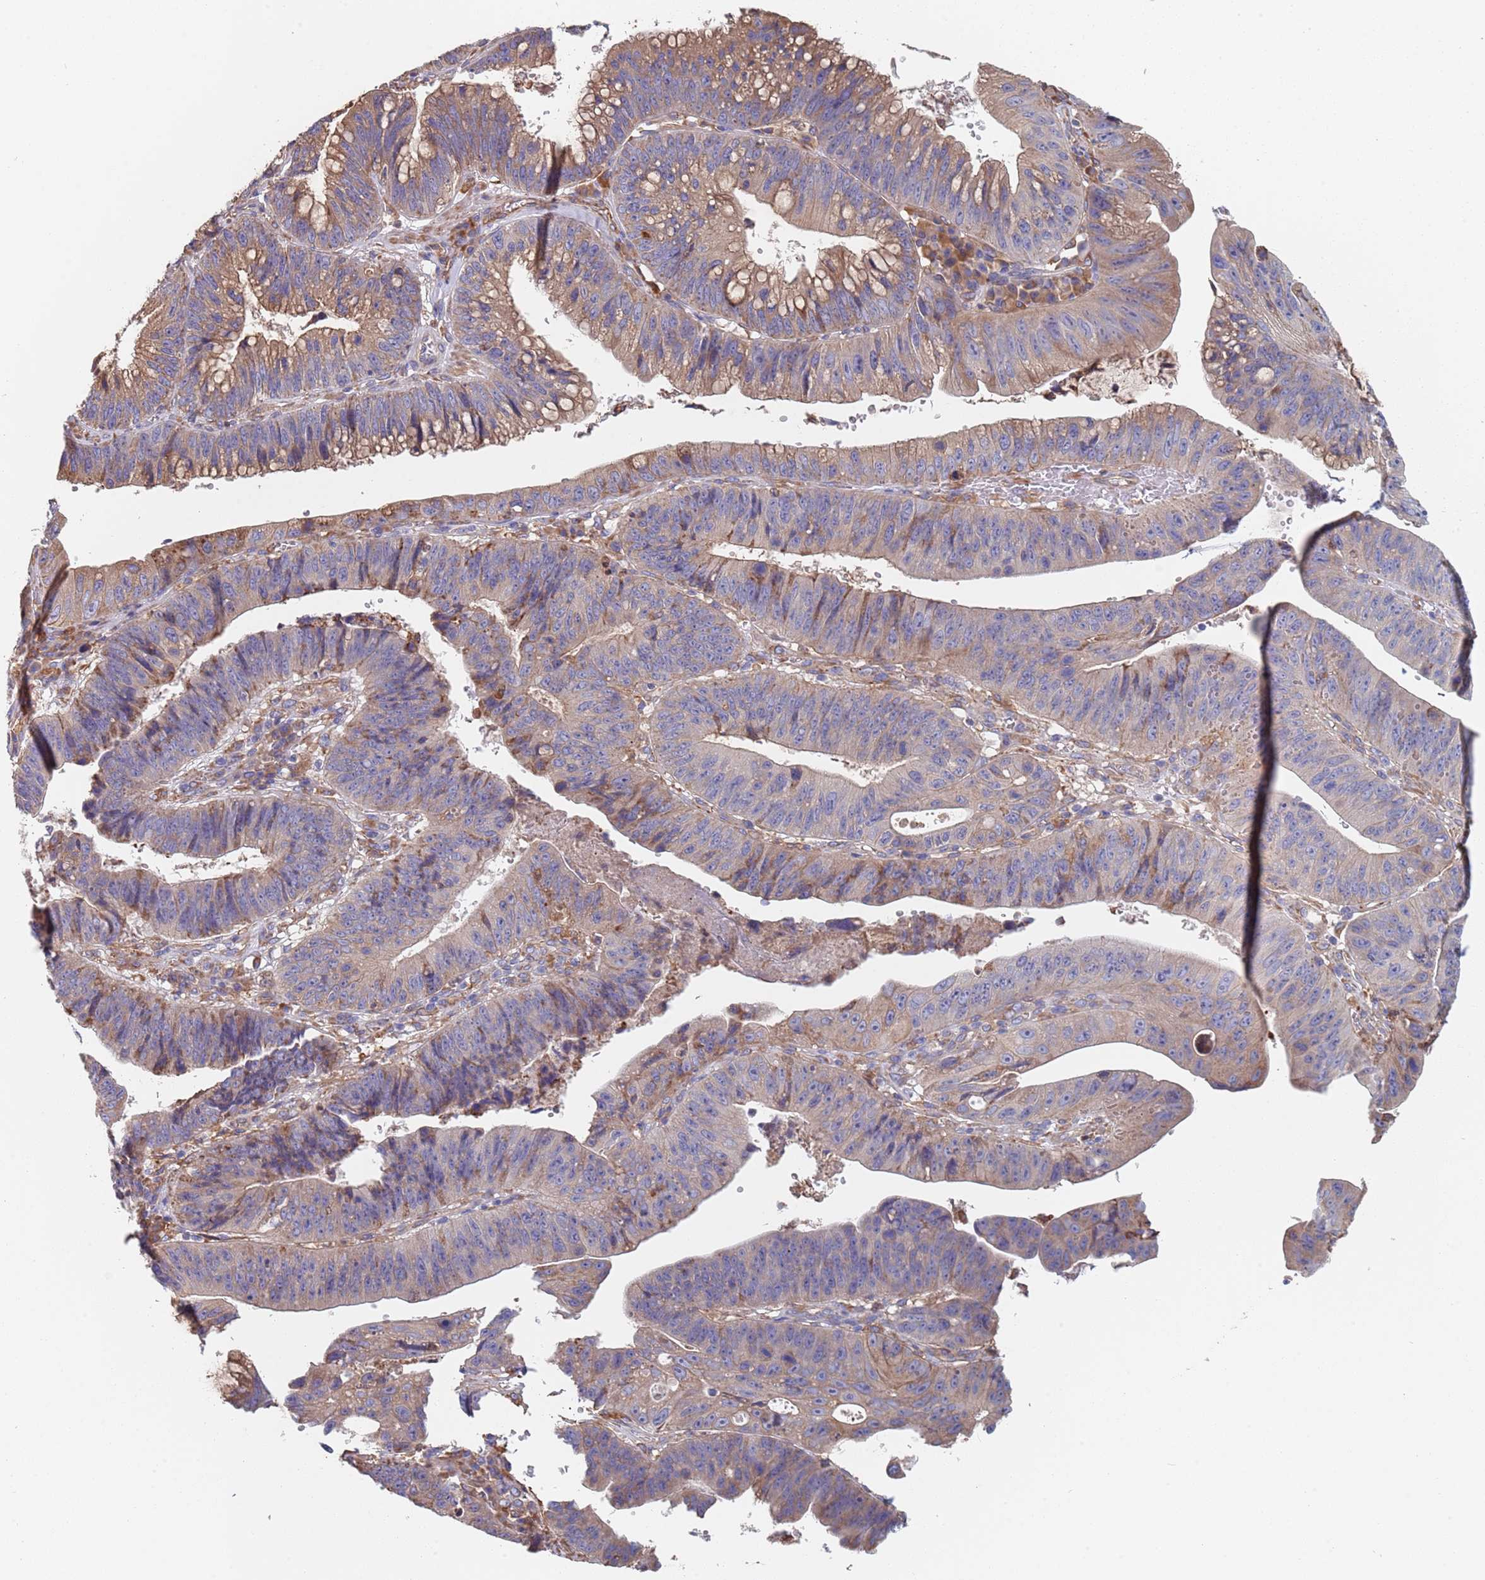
{"staining": {"intensity": "moderate", "quantity": "<25%", "location": "cytoplasmic/membranous"}, "tissue": "stomach cancer", "cell_type": "Tumor cells", "image_type": "cancer", "snomed": [{"axis": "morphology", "description": "Adenocarcinoma, NOS"}, {"axis": "topography", "description": "Stomach"}], "caption": "Moderate cytoplasmic/membranous staining is identified in approximately <25% of tumor cells in stomach cancer (adenocarcinoma). Nuclei are stained in blue.", "gene": "DCUN1D3", "patient": {"sex": "male", "age": 59}}